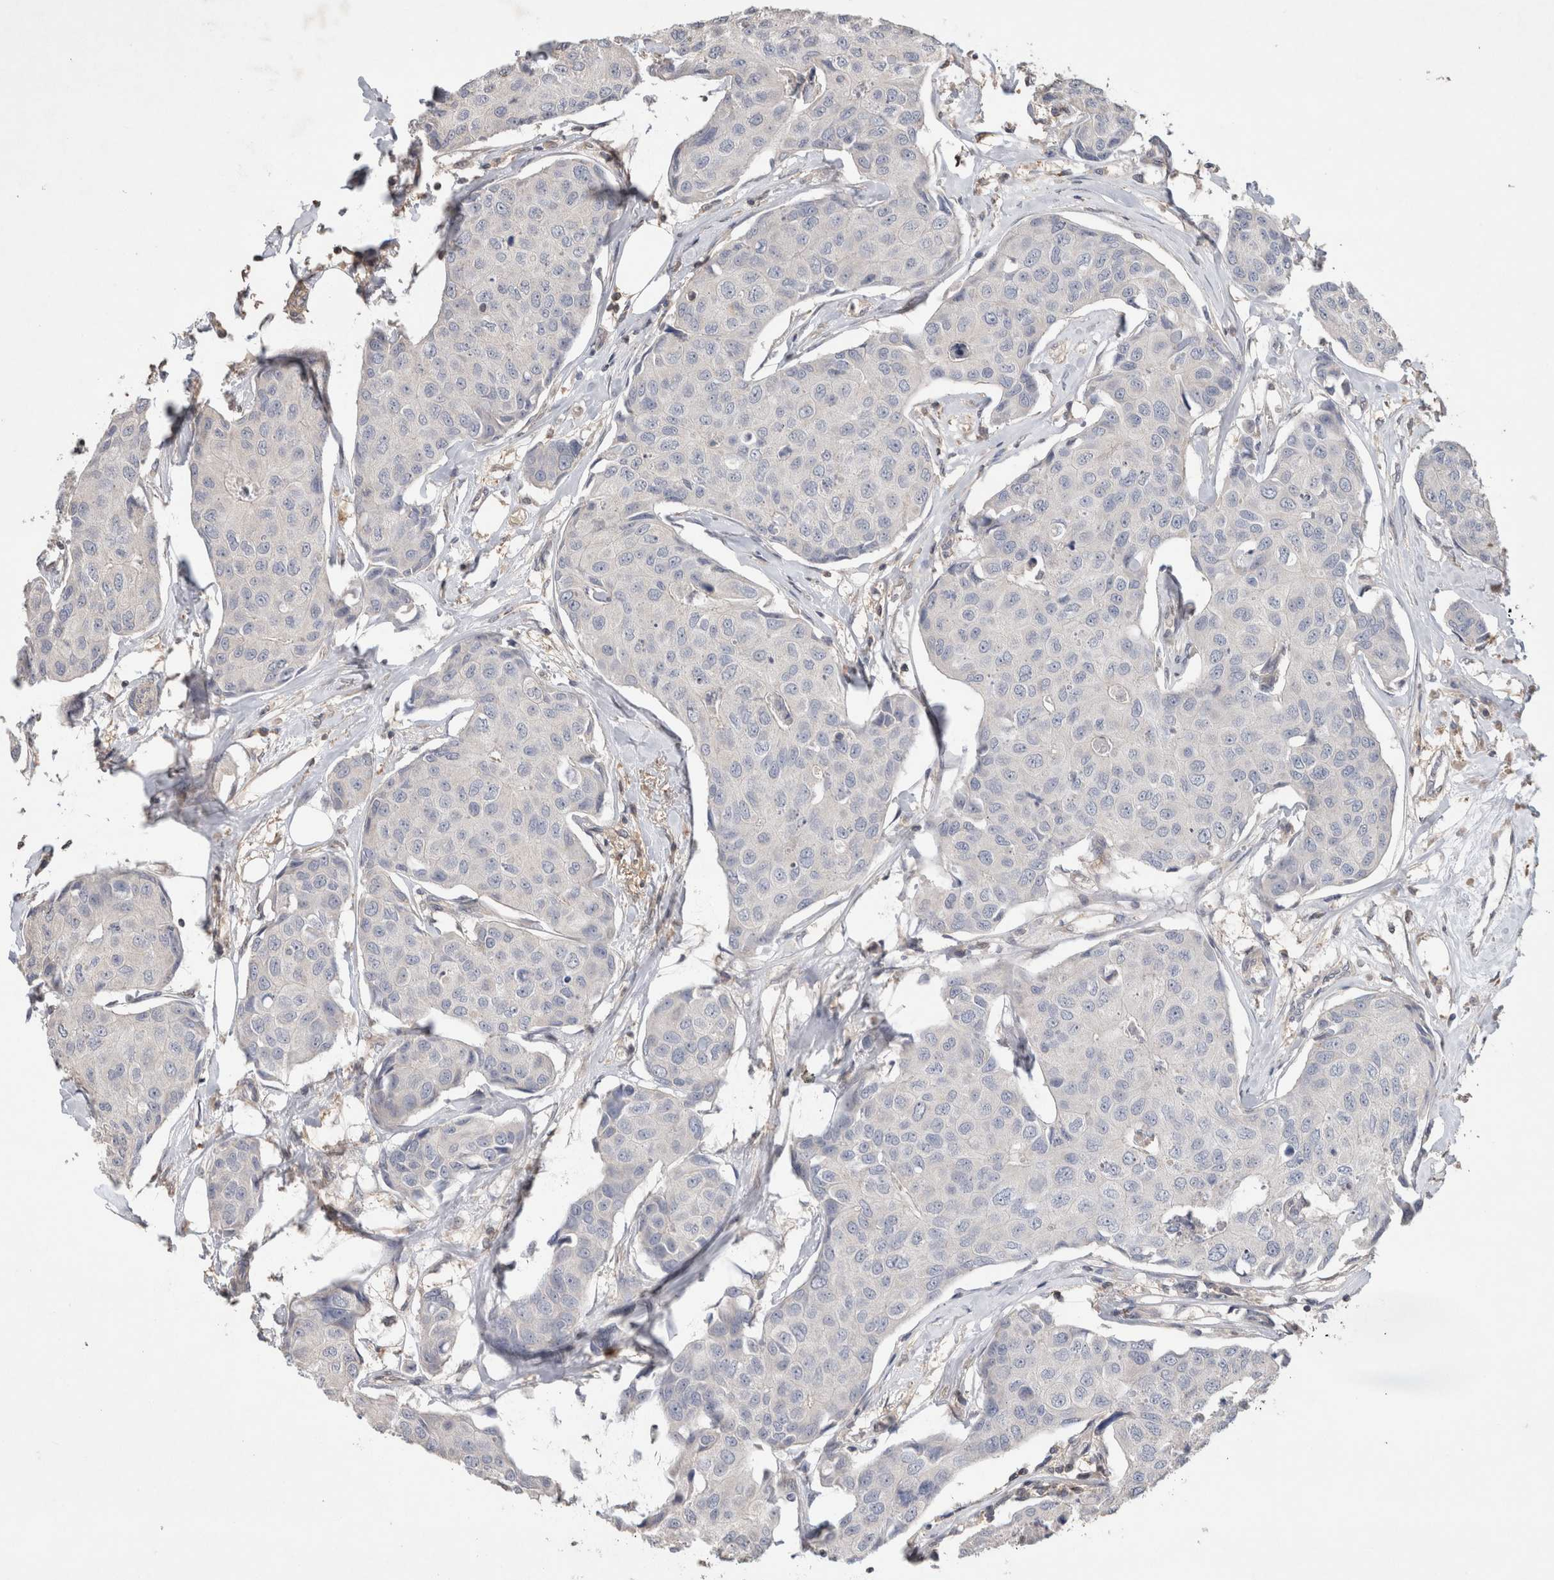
{"staining": {"intensity": "negative", "quantity": "none", "location": "none"}, "tissue": "breast cancer", "cell_type": "Tumor cells", "image_type": "cancer", "snomed": [{"axis": "morphology", "description": "Duct carcinoma"}, {"axis": "topography", "description": "Breast"}], "caption": "Tumor cells show no significant positivity in breast intraductal carcinoma.", "gene": "TRIM5", "patient": {"sex": "female", "age": 80}}